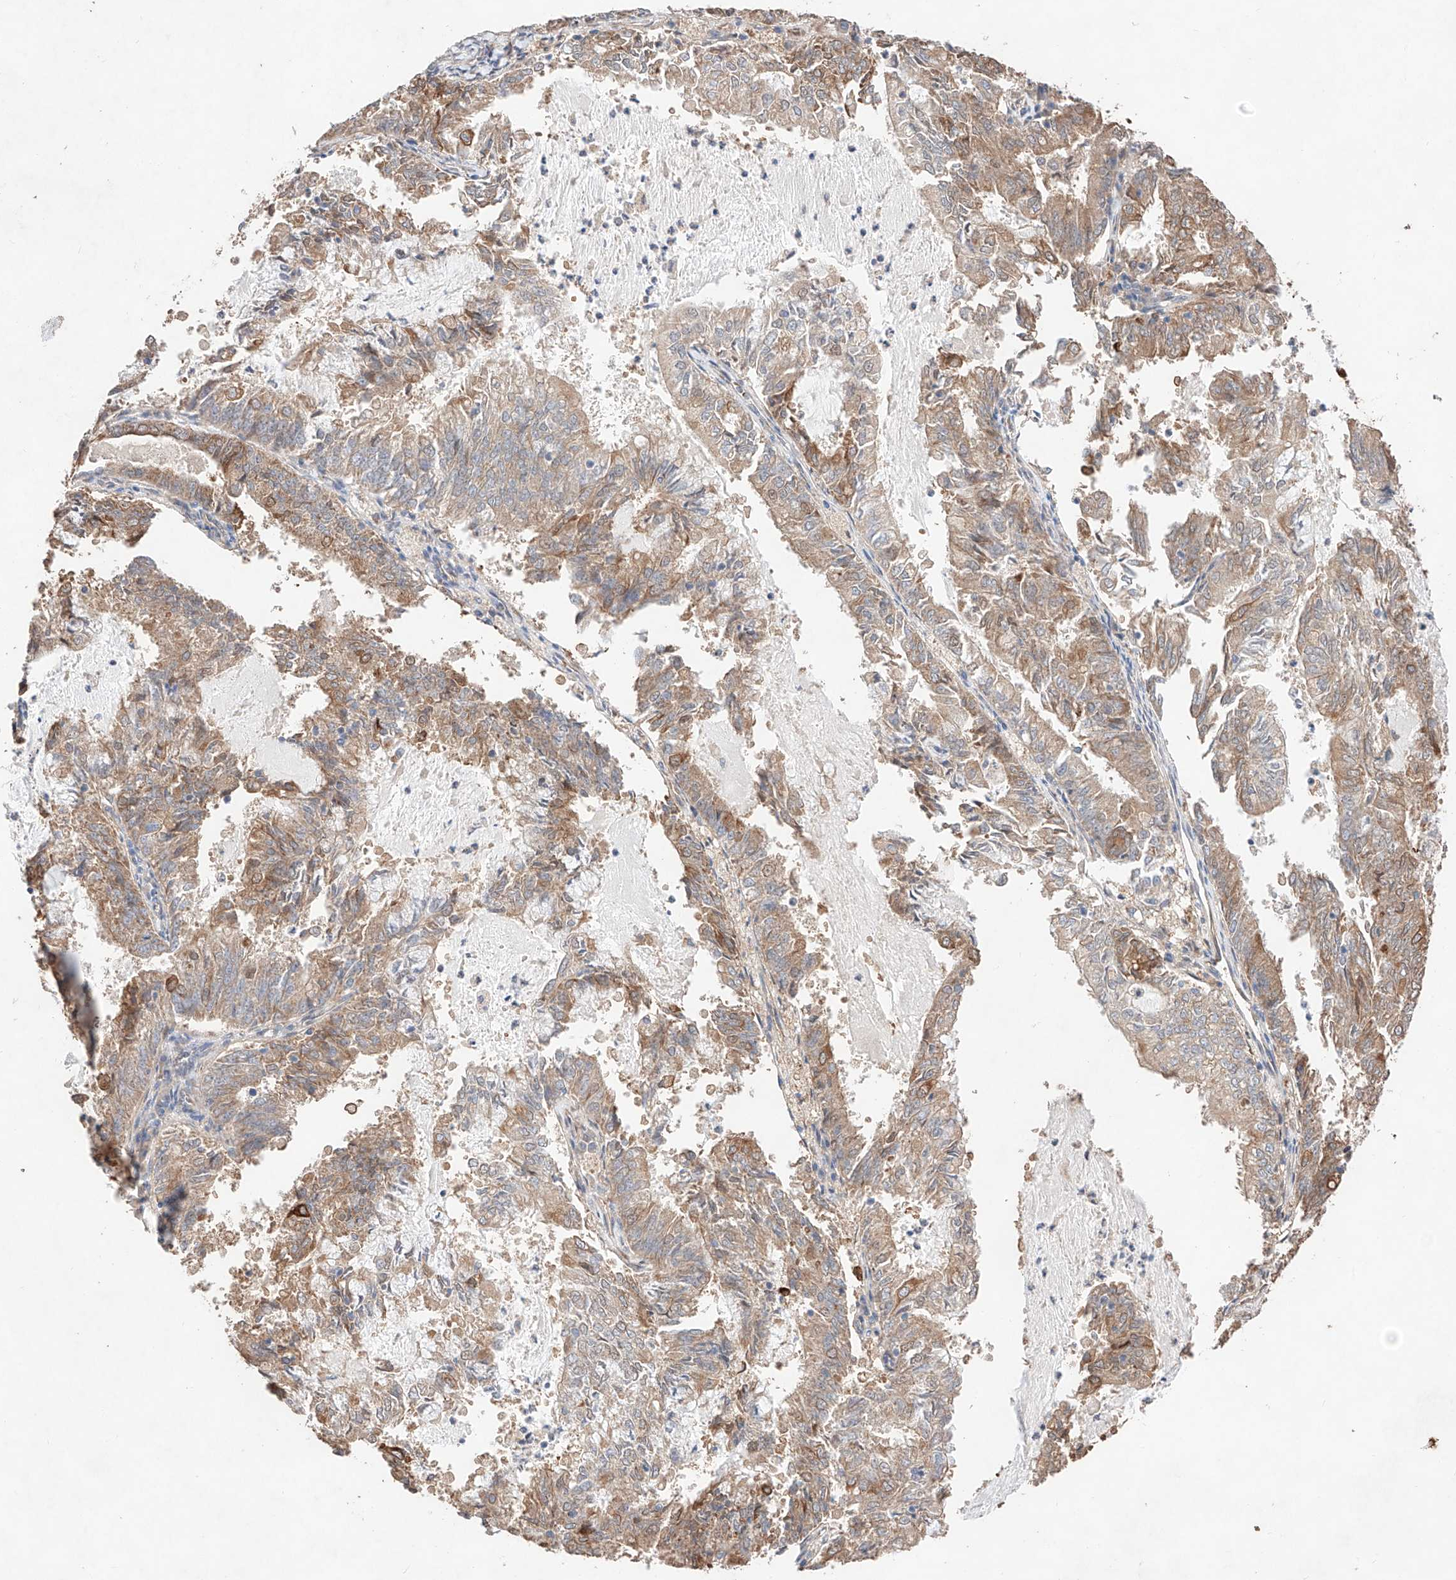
{"staining": {"intensity": "moderate", "quantity": "25%-75%", "location": "cytoplasmic/membranous"}, "tissue": "endometrial cancer", "cell_type": "Tumor cells", "image_type": "cancer", "snomed": [{"axis": "morphology", "description": "Adenocarcinoma, NOS"}, {"axis": "topography", "description": "Endometrium"}], "caption": "Immunohistochemical staining of human adenocarcinoma (endometrial) reveals moderate cytoplasmic/membranous protein expression in approximately 25%-75% of tumor cells. (DAB IHC with brightfield microscopy, high magnification).", "gene": "C6orf62", "patient": {"sex": "female", "age": 57}}